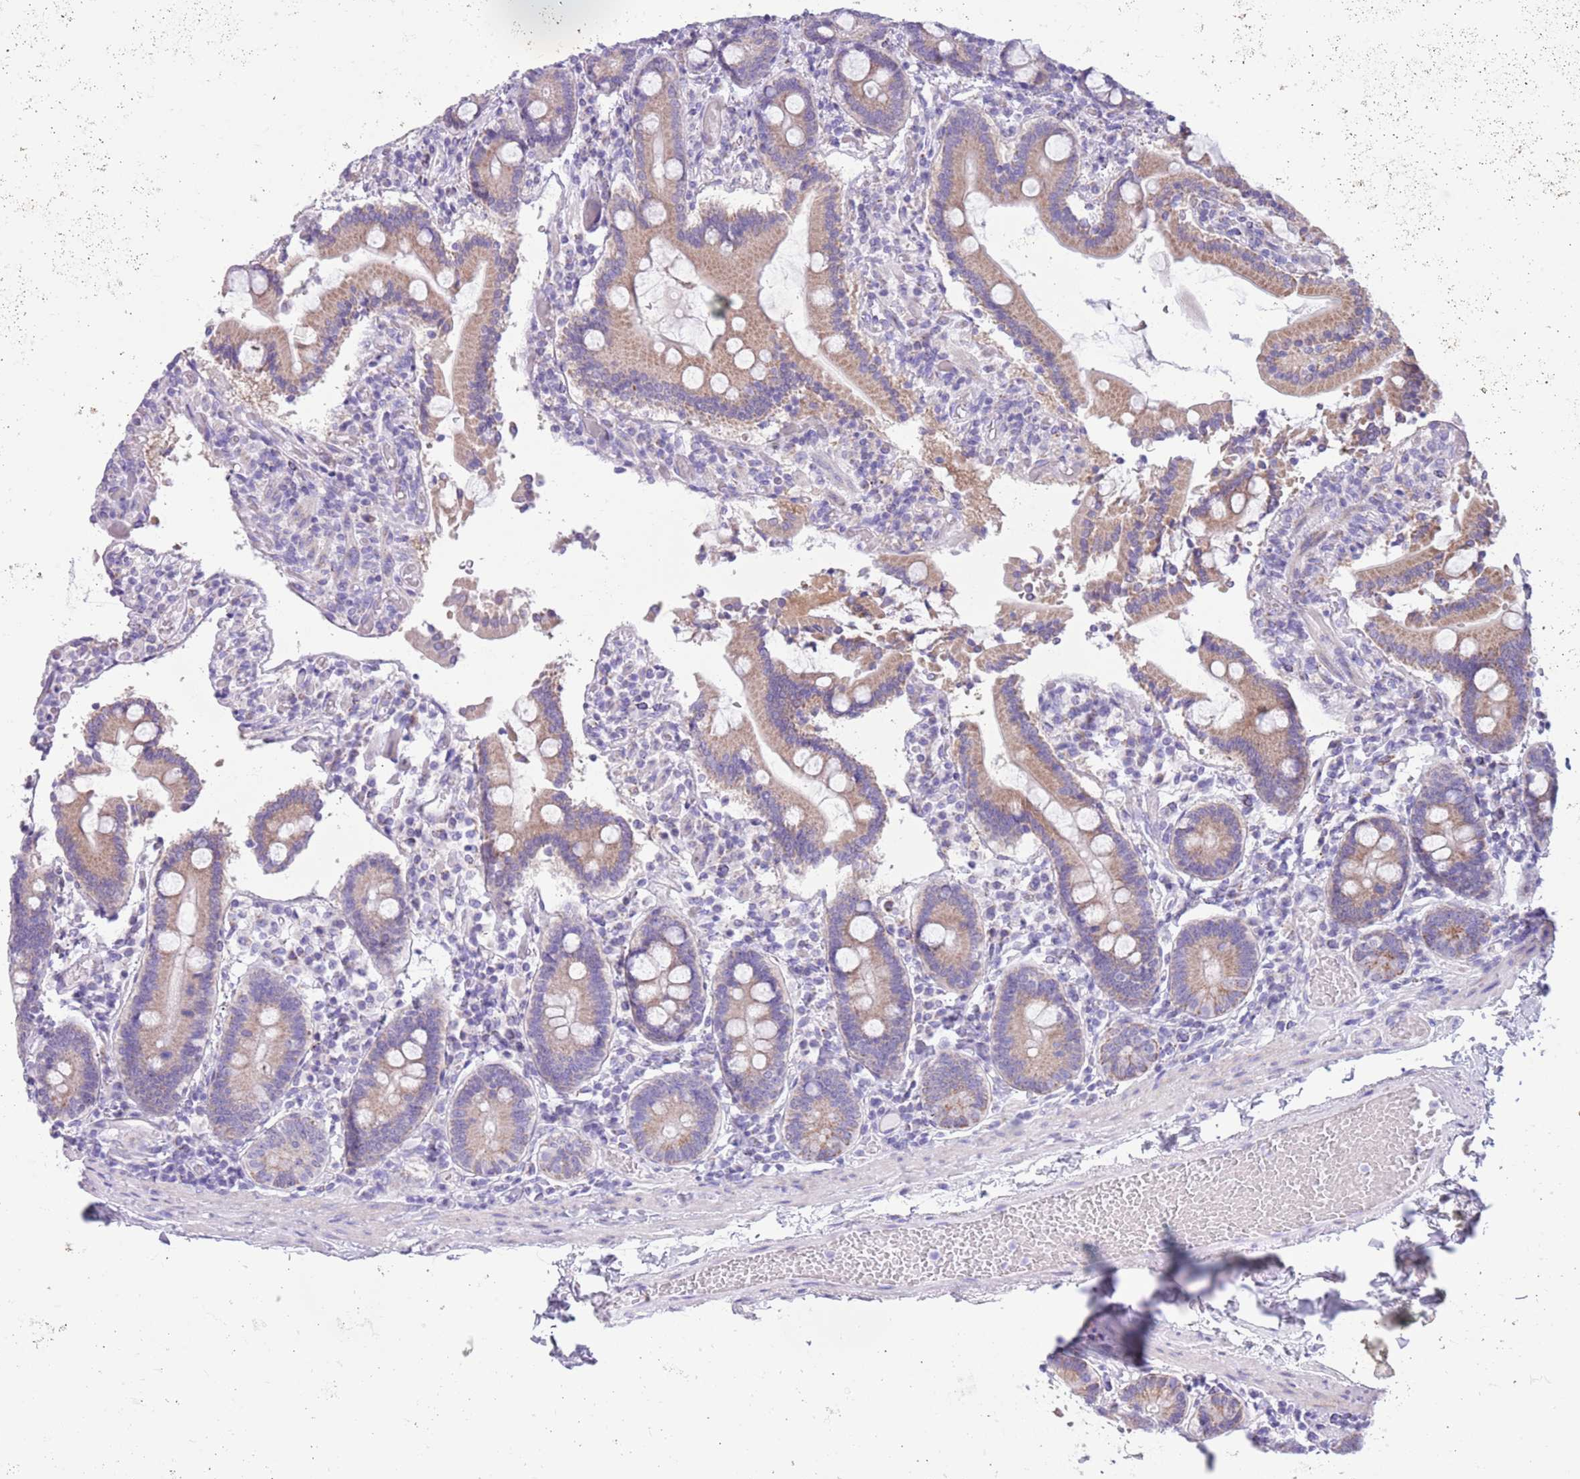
{"staining": {"intensity": "moderate", "quantity": "25%-75%", "location": "cytoplasmic/membranous"}, "tissue": "duodenum", "cell_type": "Glandular cells", "image_type": "normal", "snomed": [{"axis": "morphology", "description": "Normal tissue, NOS"}, {"axis": "topography", "description": "Duodenum"}], "caption": "DAB (3,3'-diaminobenzidine) immunohistochemical staining of benign human duodenum reveals moderate cytoplasmic/membranous protein staining in about 25%-75% of glandular cells.", "gene": "MOCOS", "patient": {"sex": "male", "age": 55}}